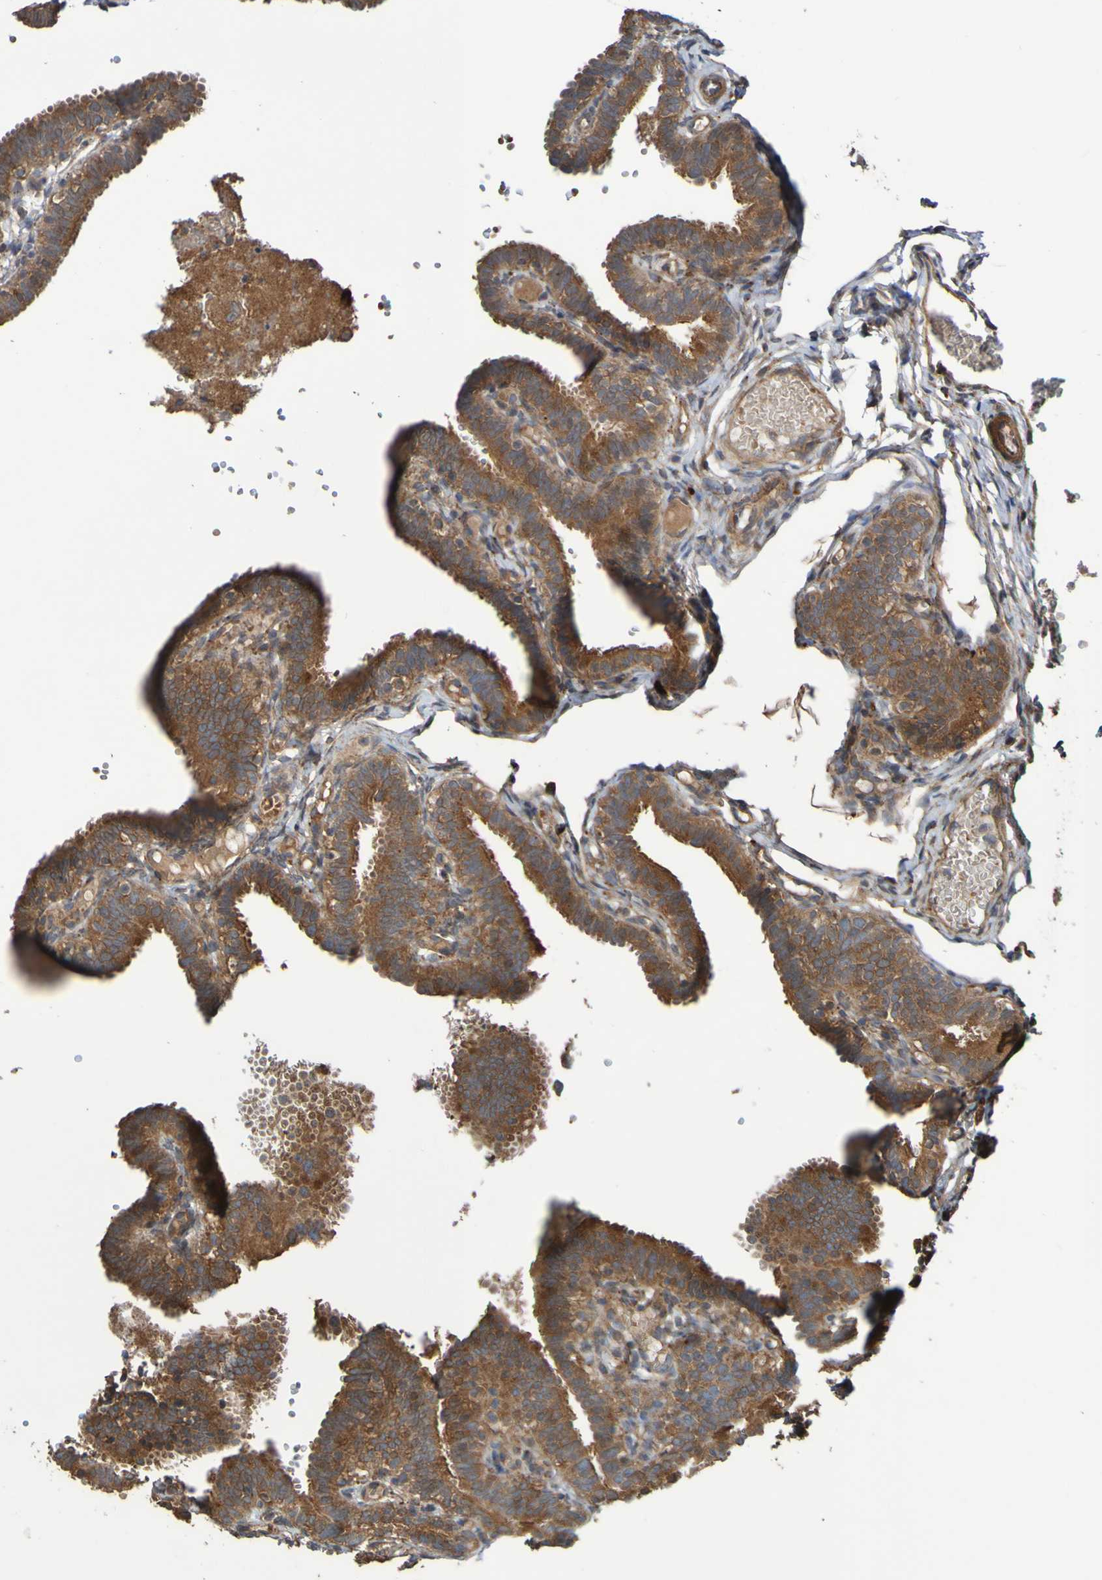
{"staining": {"intensity": "moderate", "quantity": ">75%", "location": "cytoplasmic/membranous"}, "tissue": "fallopian tube", "cell_type": "Glandular cells", "image_type": "normal", "snomed": [{"axis": "morphology", "description": "Normal tissue, NOS"}, {"axis": "topography", "description": "Fallopian tube"}, {"axis": "topography", "description": "Placenta"}], "caption": "The micrograph demonstrates a brown stain indicating the presence of a protein in the cytoplasmic/membranous of glandular cells in fallopian tube.", "gene": "UCN", "patient": {"sex": "female", "age": 34}}